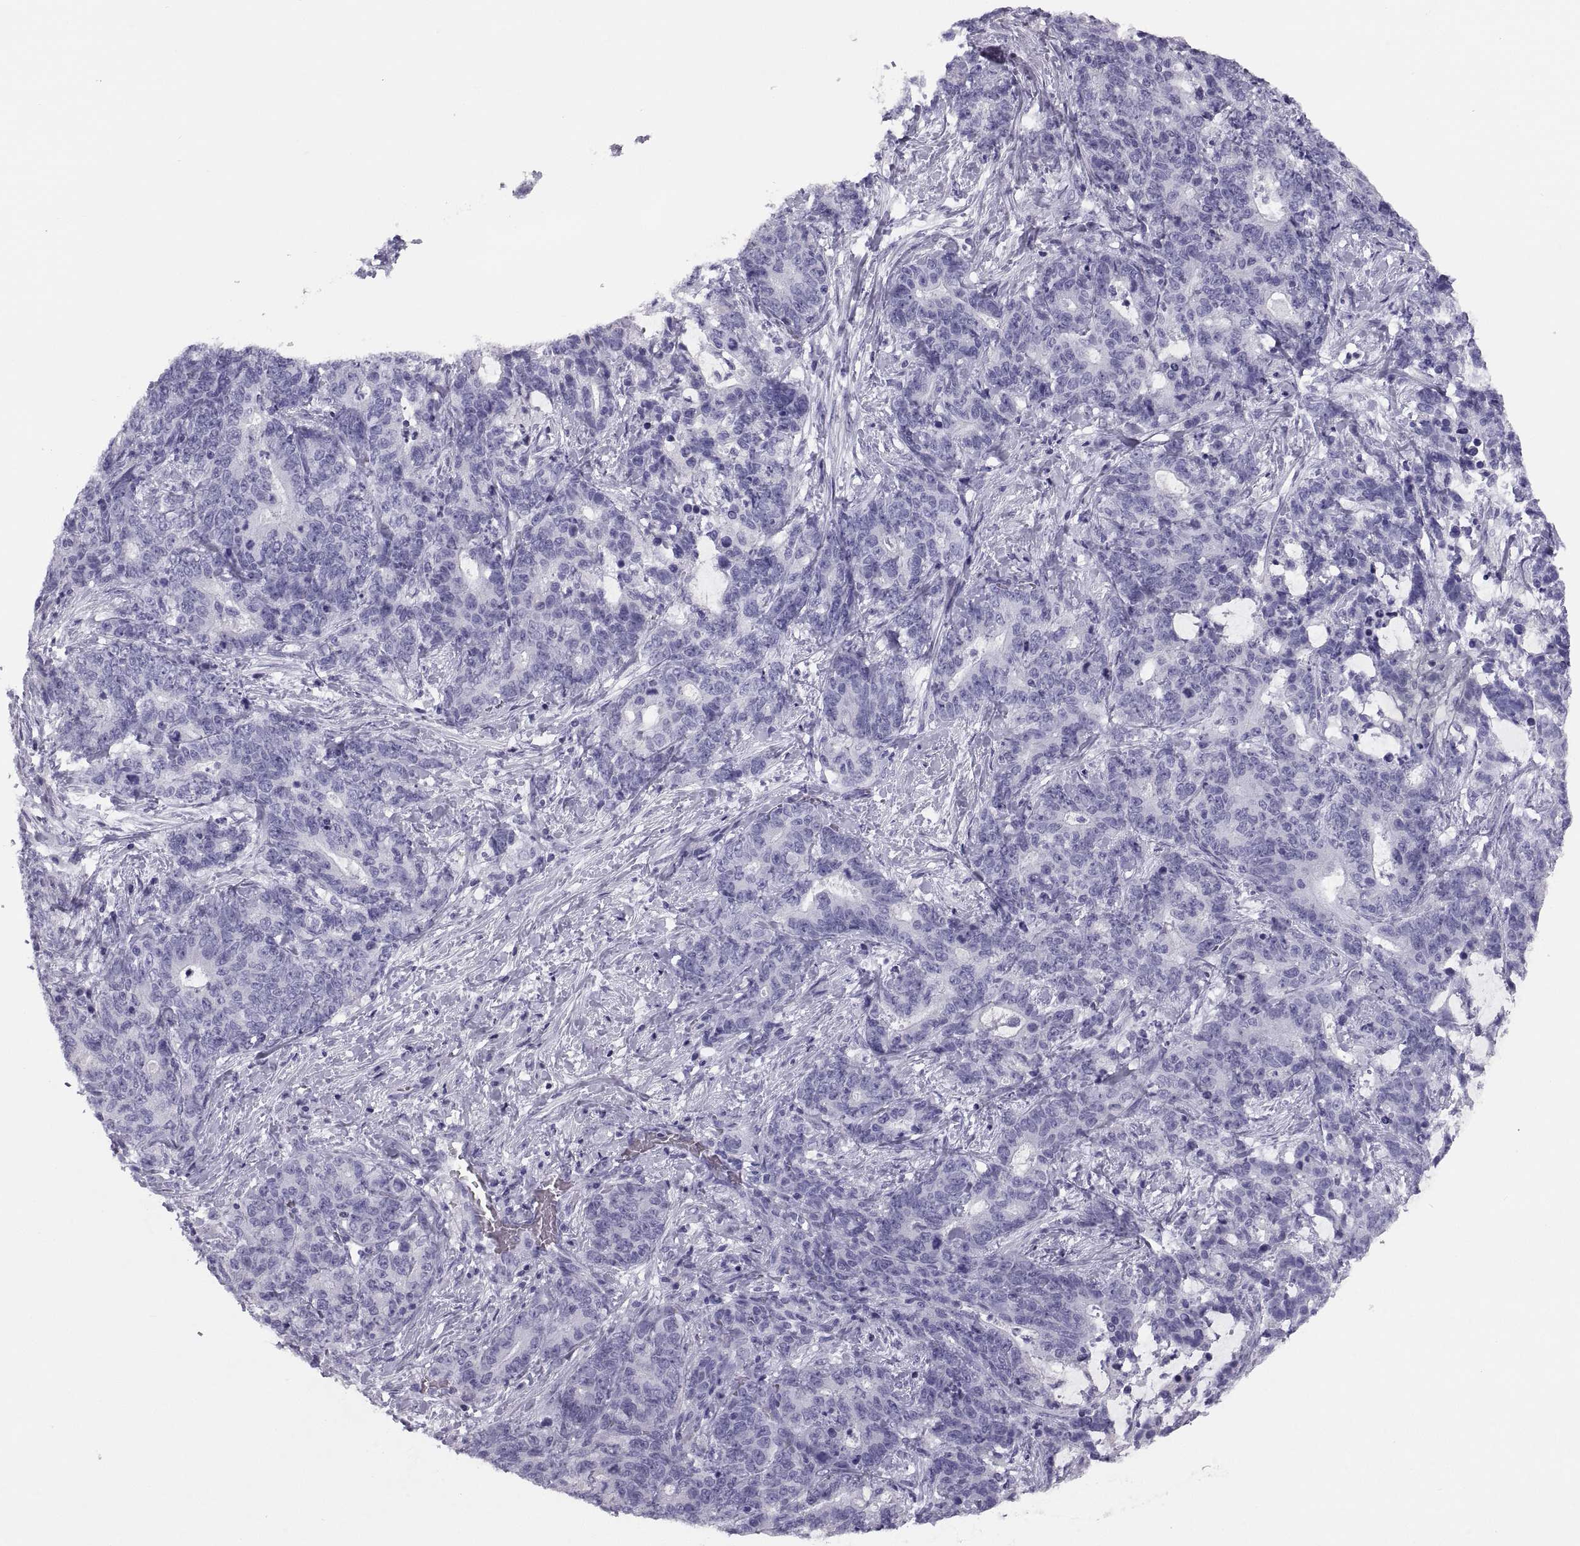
{"staining": {"intensity": "negative", "quantity": "none", "location": "none"}, "tissue": "stomach cancer", "cell_type": "Tumor cells", "image_type": "cancer", "snomed": [{"axis": "morphology", "description": "Normal tissue, NOS"}, {"axis": "morphology", "description": "Adenocarcinoma, NOS"}, {"axis": "topography", "description": "Stomach"}], "caption": "Immunohistochemistry (IHC) of human adenocarcinoma (stomach) demonstrates no expression in tumor cells.", "gene": "PAX2", "patient": {"sex": "female", "age": 64}}